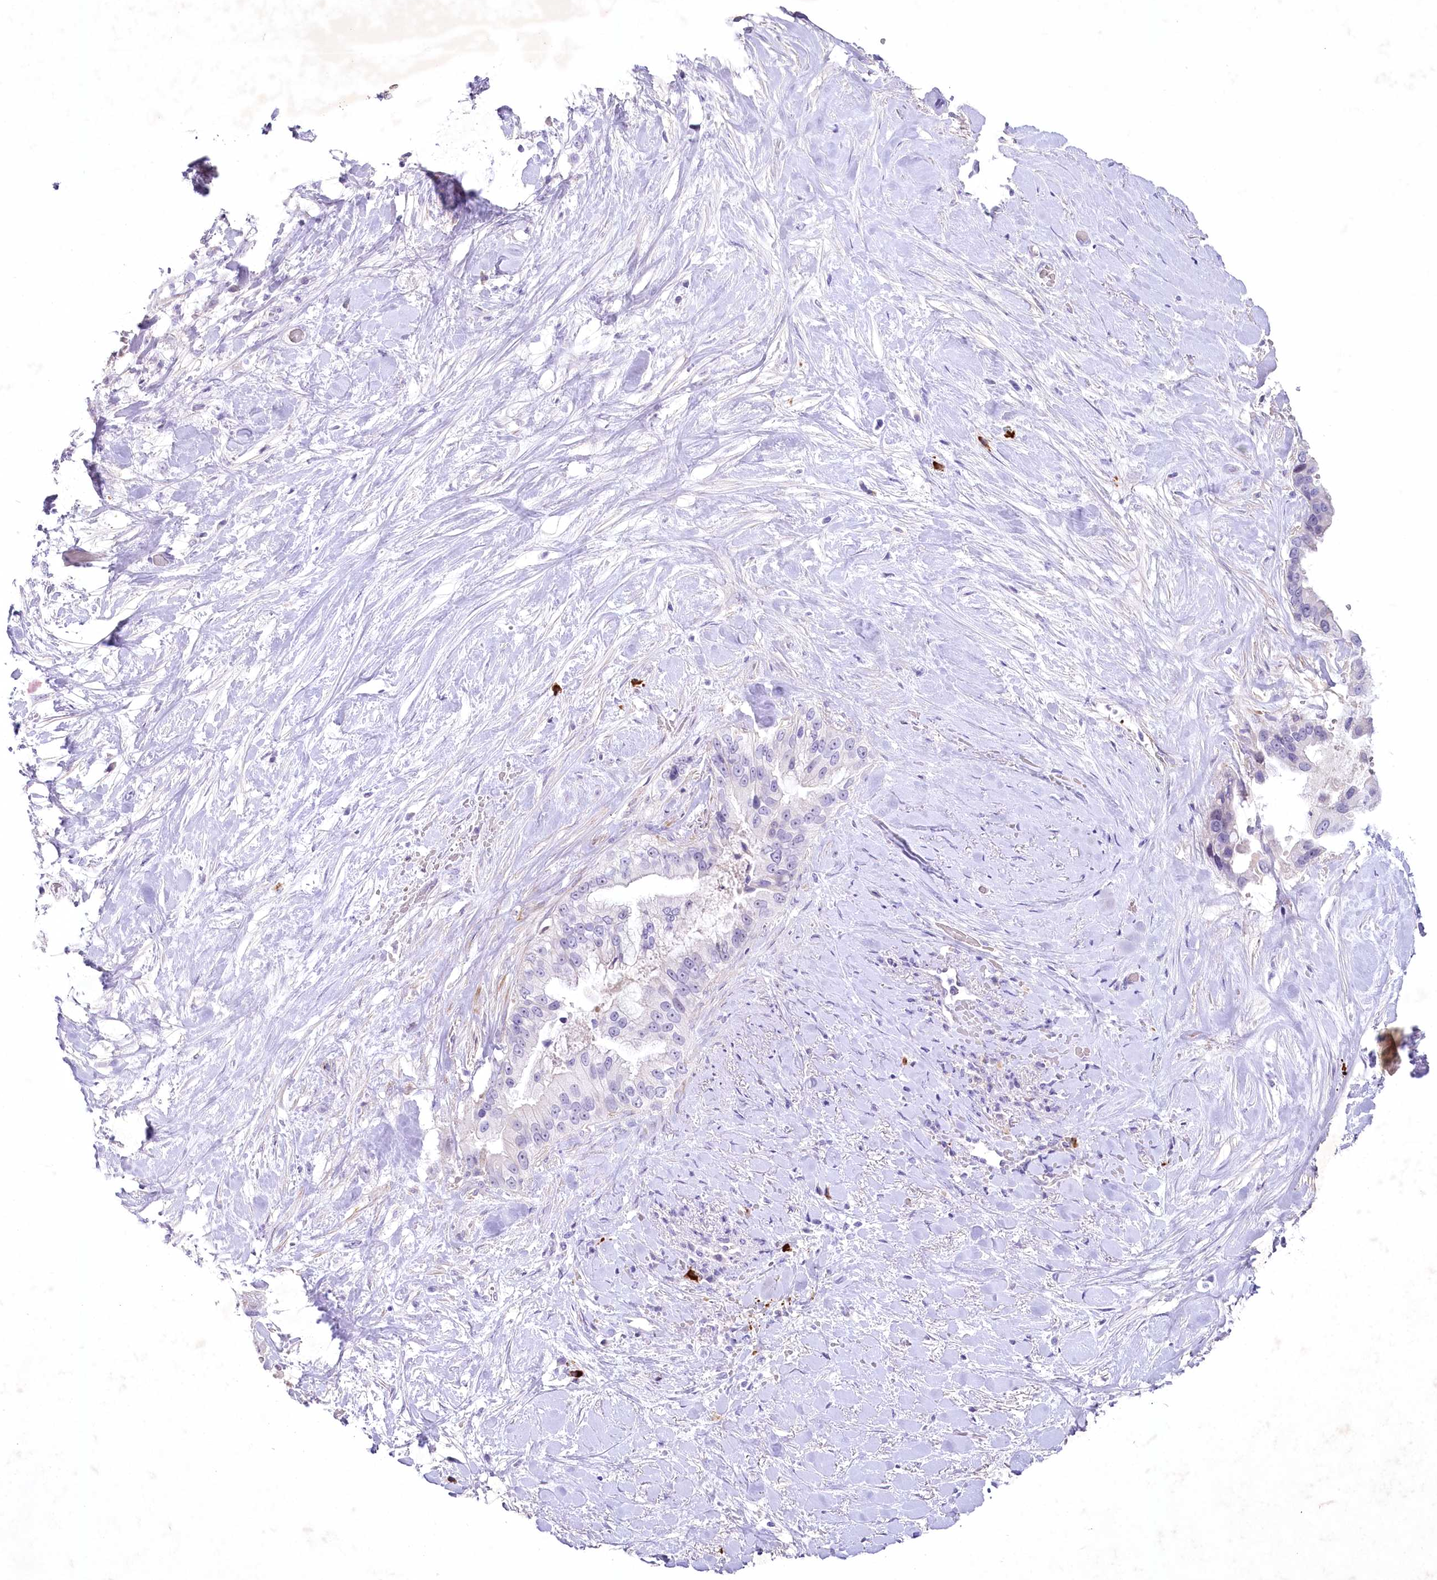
{"staining": {"intensity": "negative", "quantity": "none", "location": "none"}, "tissue": "pancreatic cancer", "cell_type": "Tumor cells", "image_type": "cancer", "snomed": [{"axis": "morphology", "description": "Inflammation, NOS"}, {"axis": "morphology", "description": "Adenocarcinoma, NOS"}, {"axis": "topography", "description": "Pancreas"}], "caption": "This is a image of IHC staining of adenocarcinoma (pancreatic), which shows no expression in tumor cells.", "gene": "MYOZ1", "patient": {"sex": "female", "age": 56}}